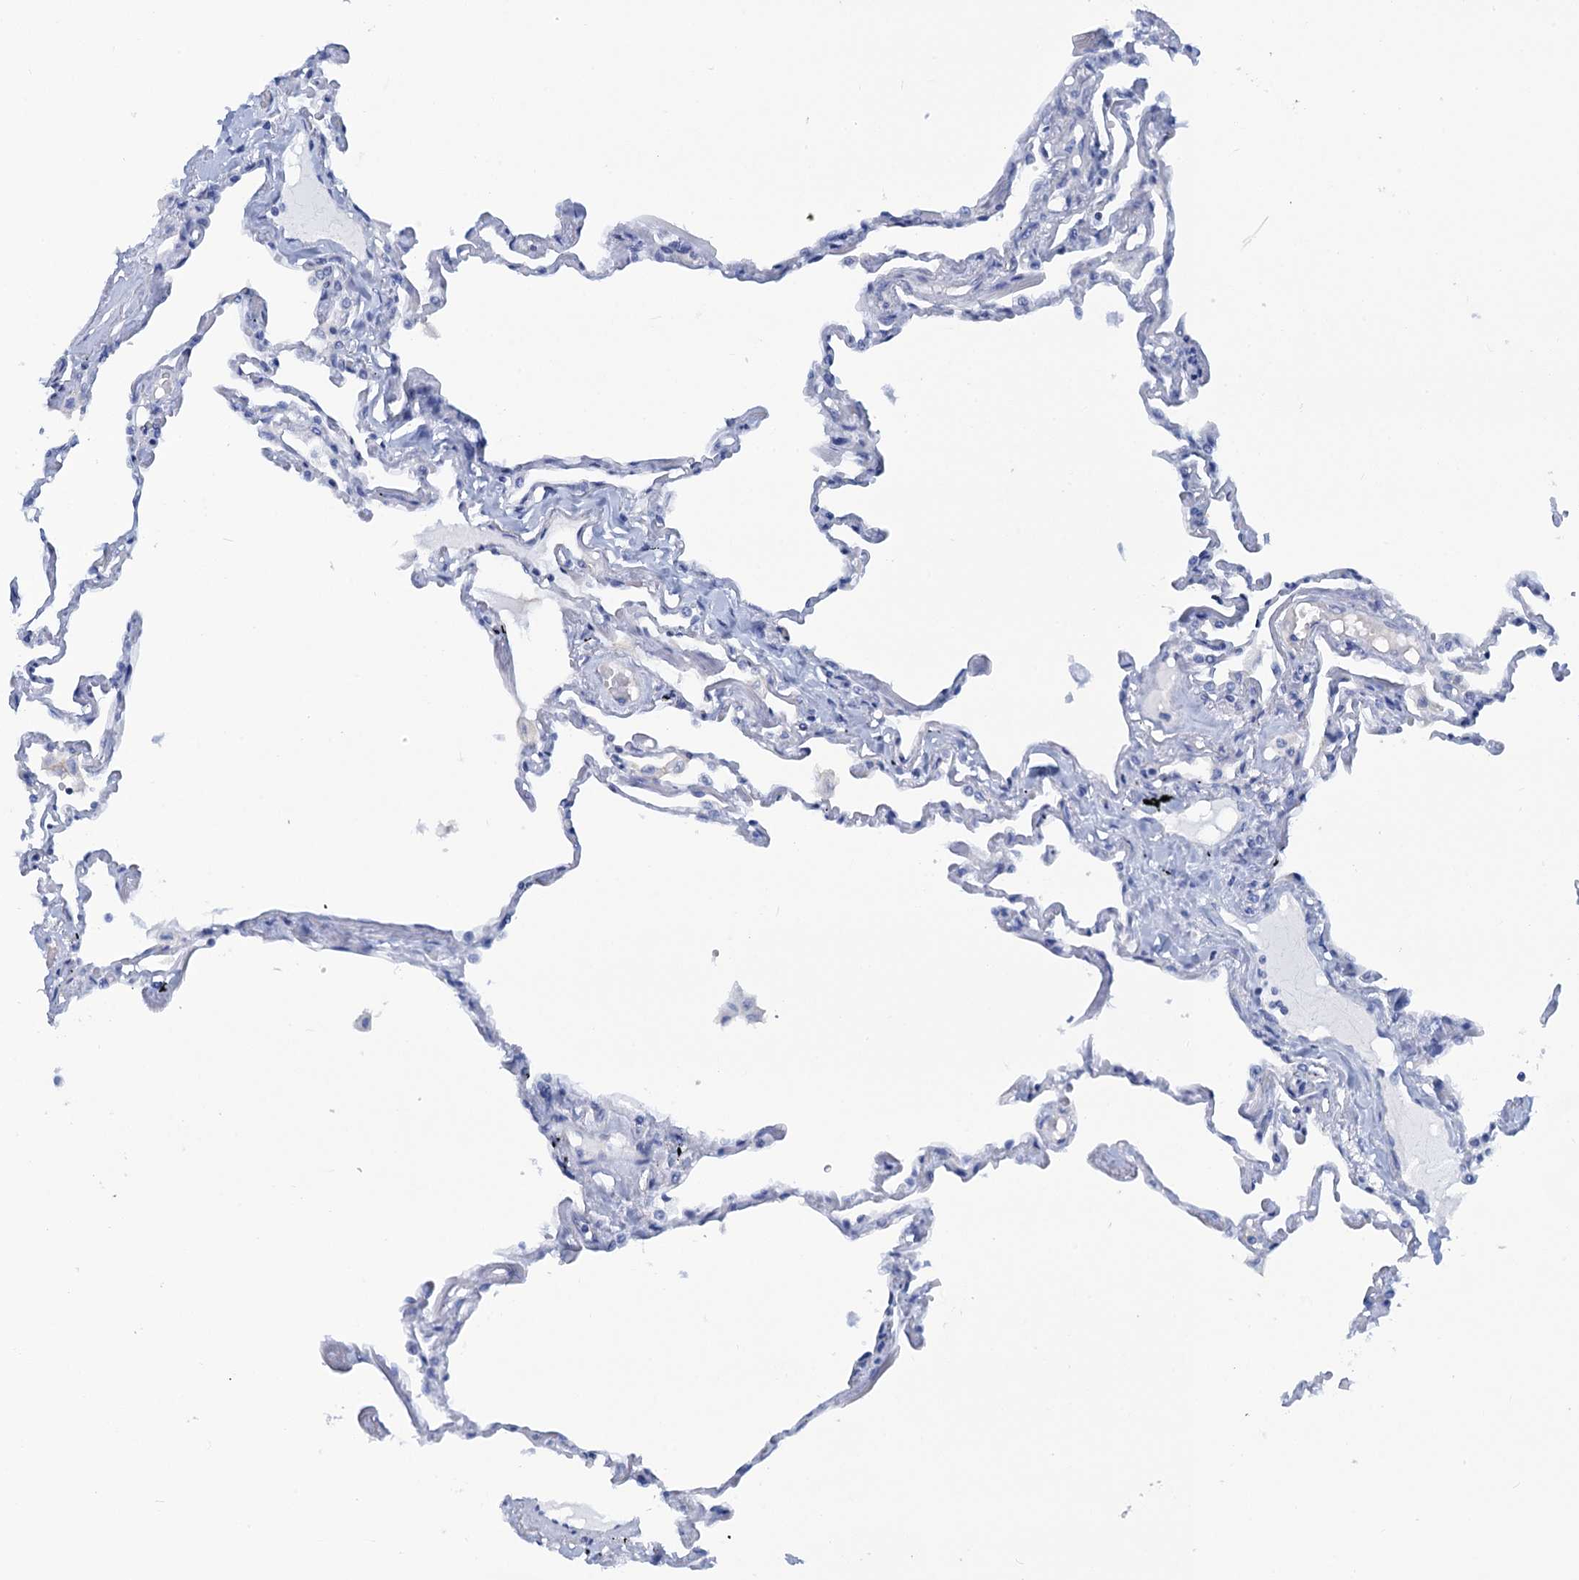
{"staining": {"intensity": "negative", "quantity": "none", "location": "none"}, "tissue": "lung", "cell_type": "Alveolar cells", "image_type": "normal", "snomed": [{"axis": "morphology", "description": "Normal tissue, NOS"}, {"axis": "topography", "description": "Lung"}], "caption": "This is a photomicrograph of immunohistochemistry (IHC) staining of normal lung, which shows no positivity in alveolar cells.", "gene": "CALML5", "patient": {"sex": "female", "age": 67}}